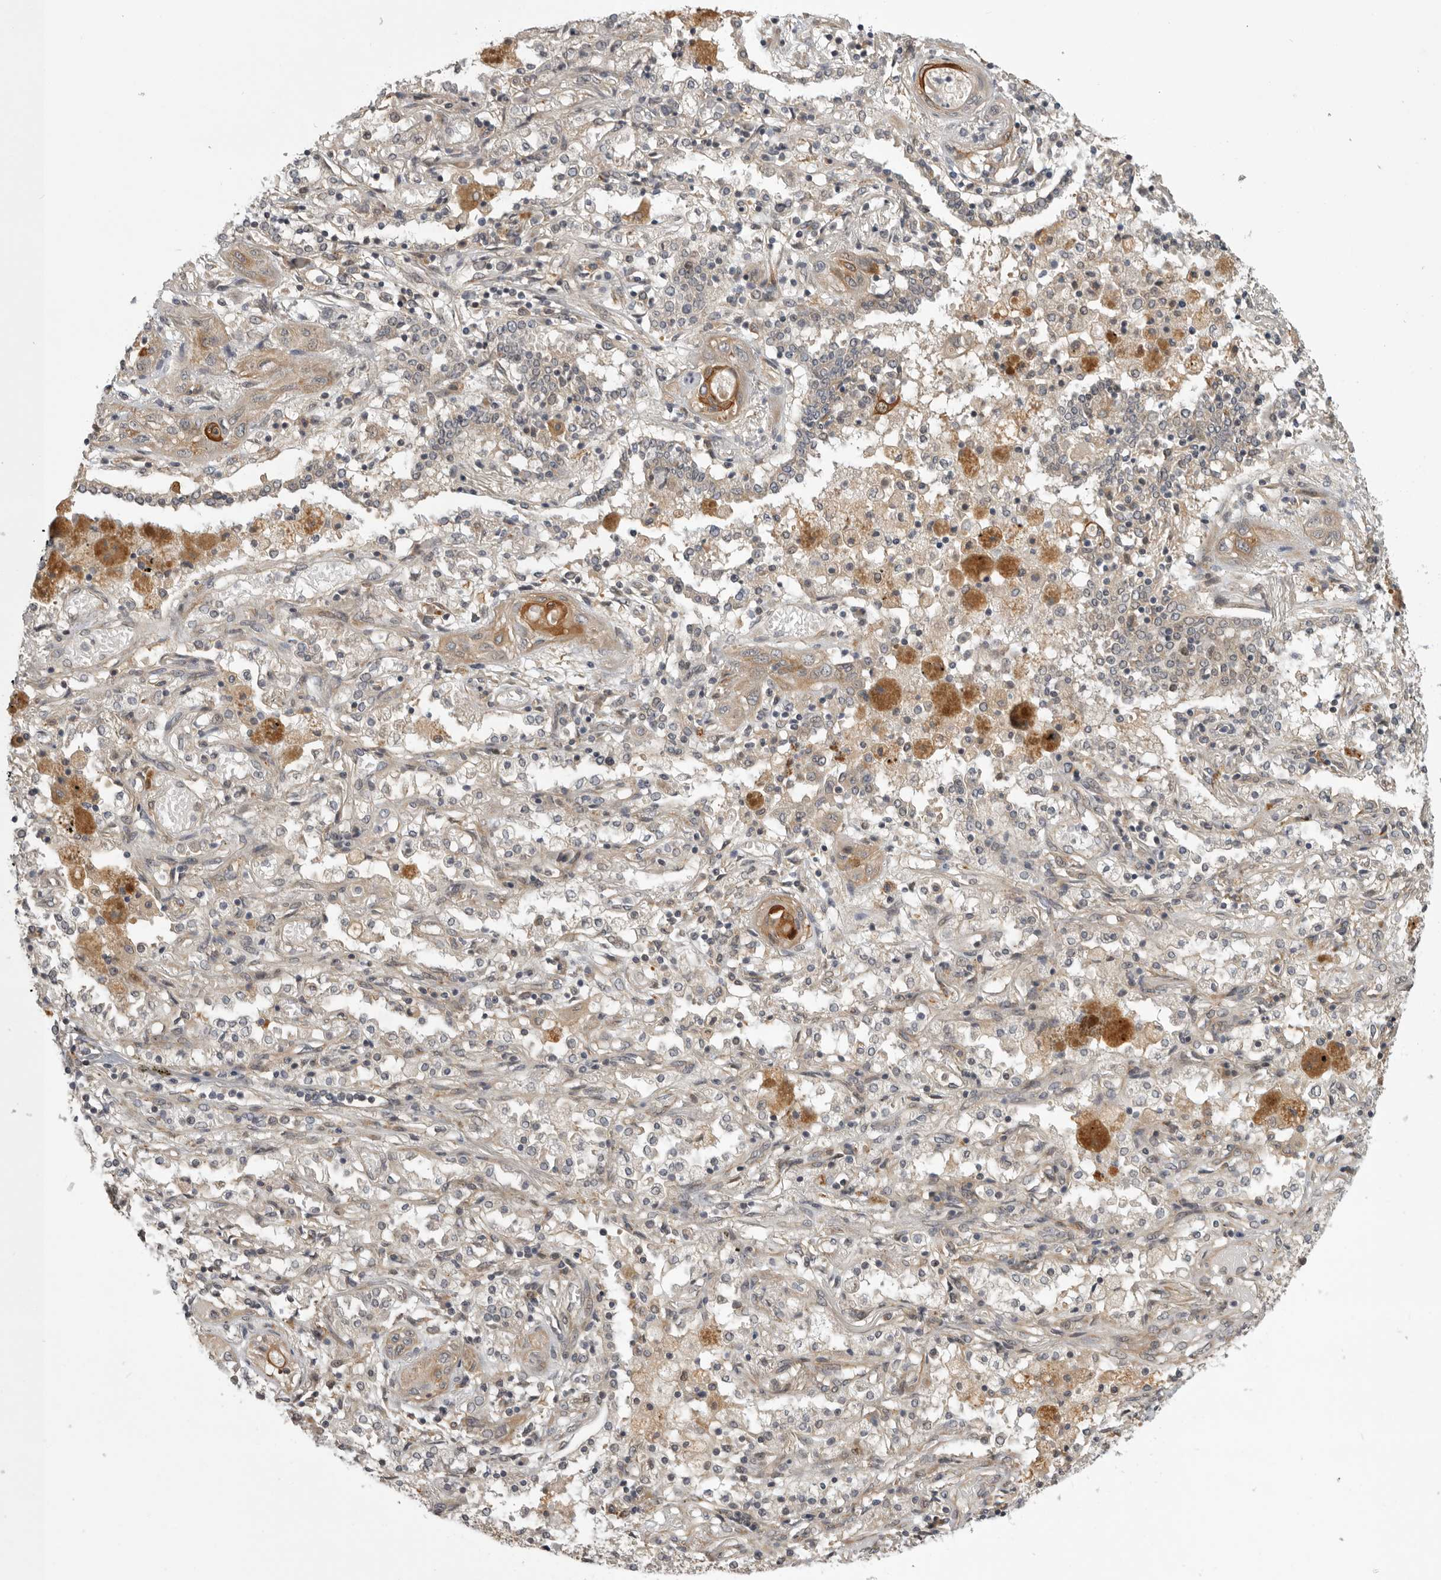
{"staining": {"intensity": "weak", "quantity": ">75%", "location": "cytoplasmic/membranous"}, "tissue": "lung cancer", "cell_type": "Tumor cells", "image_type": "cancer", "snomed": [{"axis": "morphology", "description": "Squamous cell carcinoma, NOS"}, {"axis": "topography", "description": "Lung"}], "caption": "Lung squamous cell carcinoma stained with a protein marker demonstrates weak staining in tumor cells.", "gene": "CUEDC1", "patient": {"sex": "female", "age": 47}}